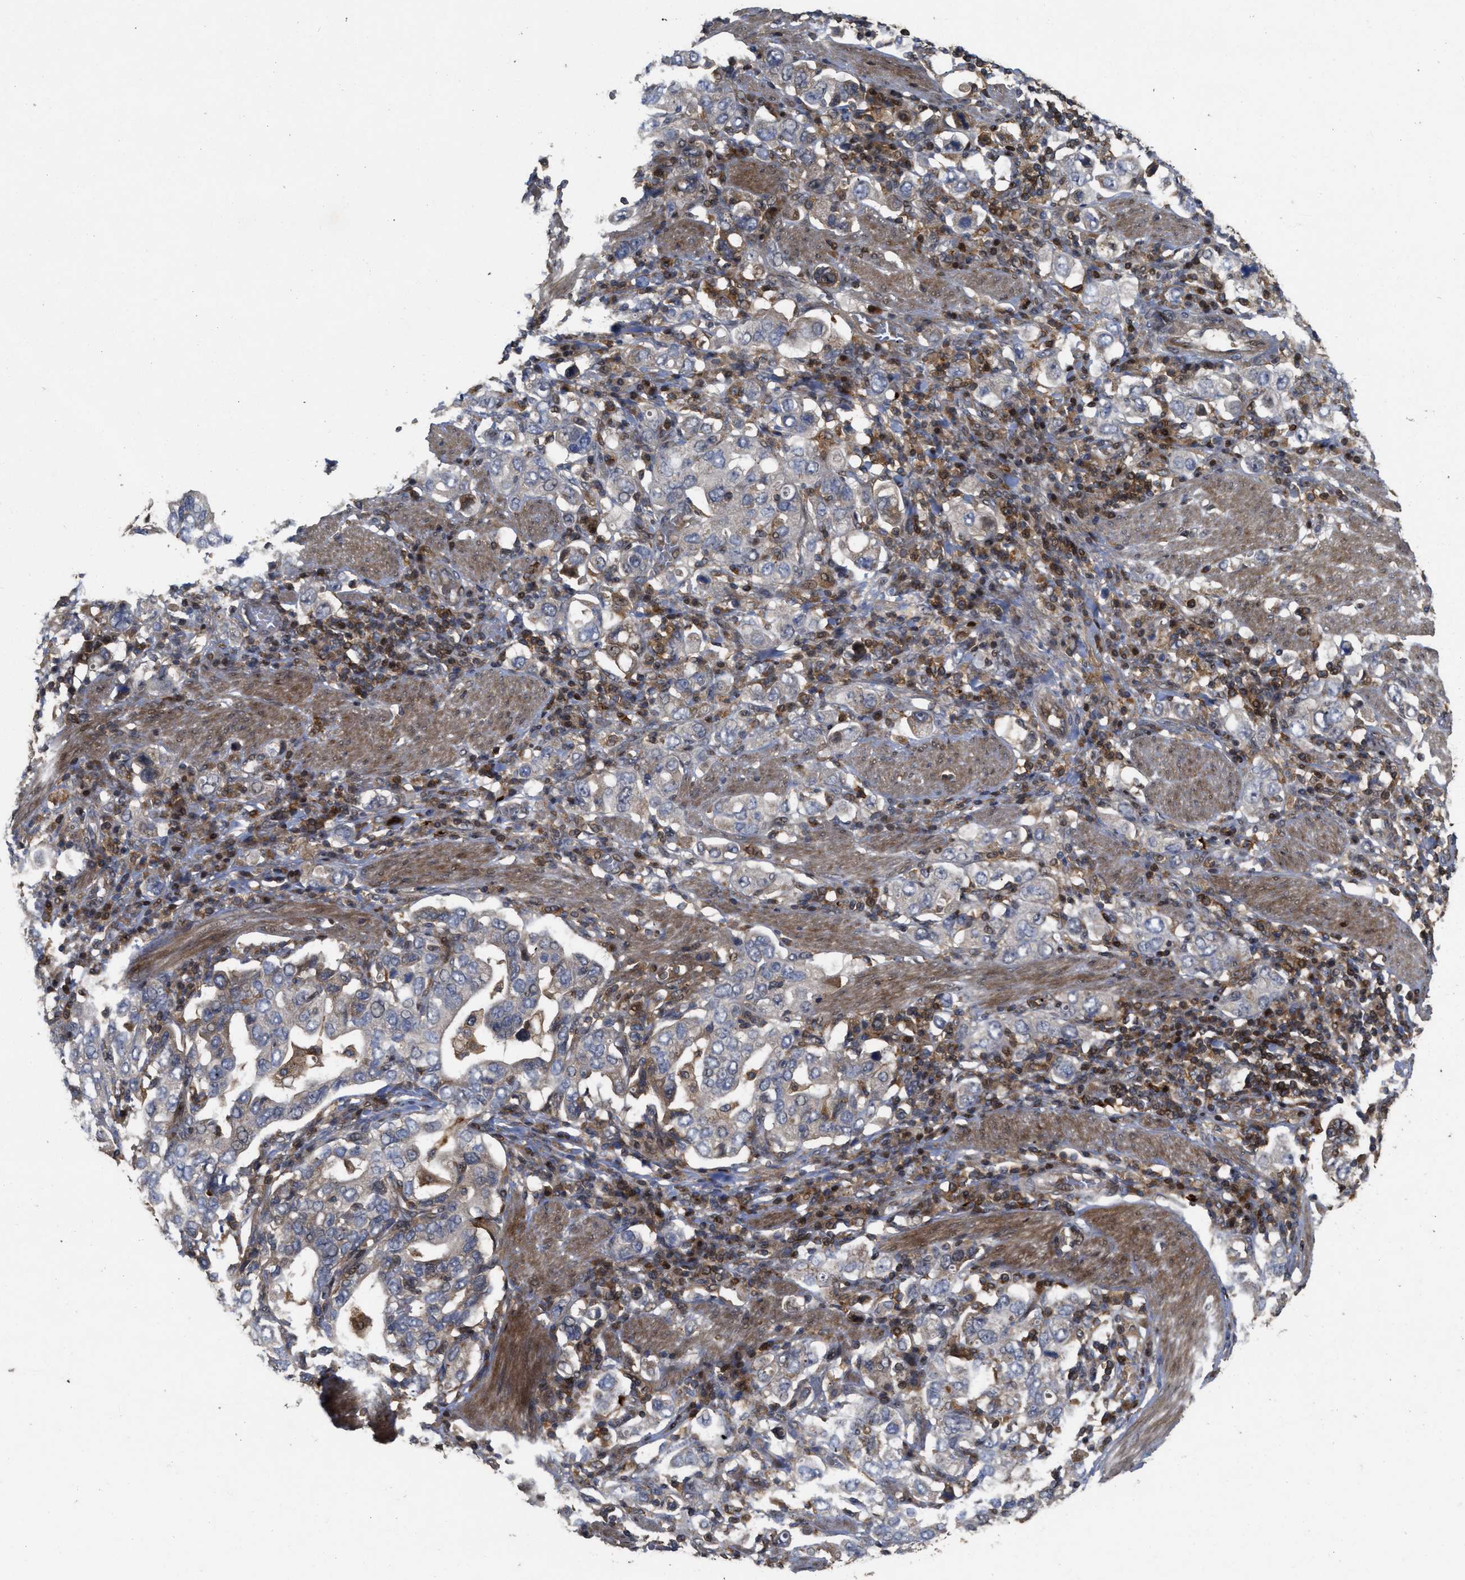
{"staining": {"intensity": "weak", "quantity": "<25%", "location": "cytoplasmic/membranous"}, "tissue": "stomach cancer", "cell_type": "Tumor cells", "image_type": "cancer", "snomed": [{"axis": "morphology", "description": "Adenocarcinoma, NOS"}, {"axis": "topography", "description": "Stomach, upper"}], "caption": "Photomicrograph shows no significant protein expression in tumor cells of stomach adenocarcinoma.", "gene": "CBR3", "patient": {"sex": "male", "age": 62}}